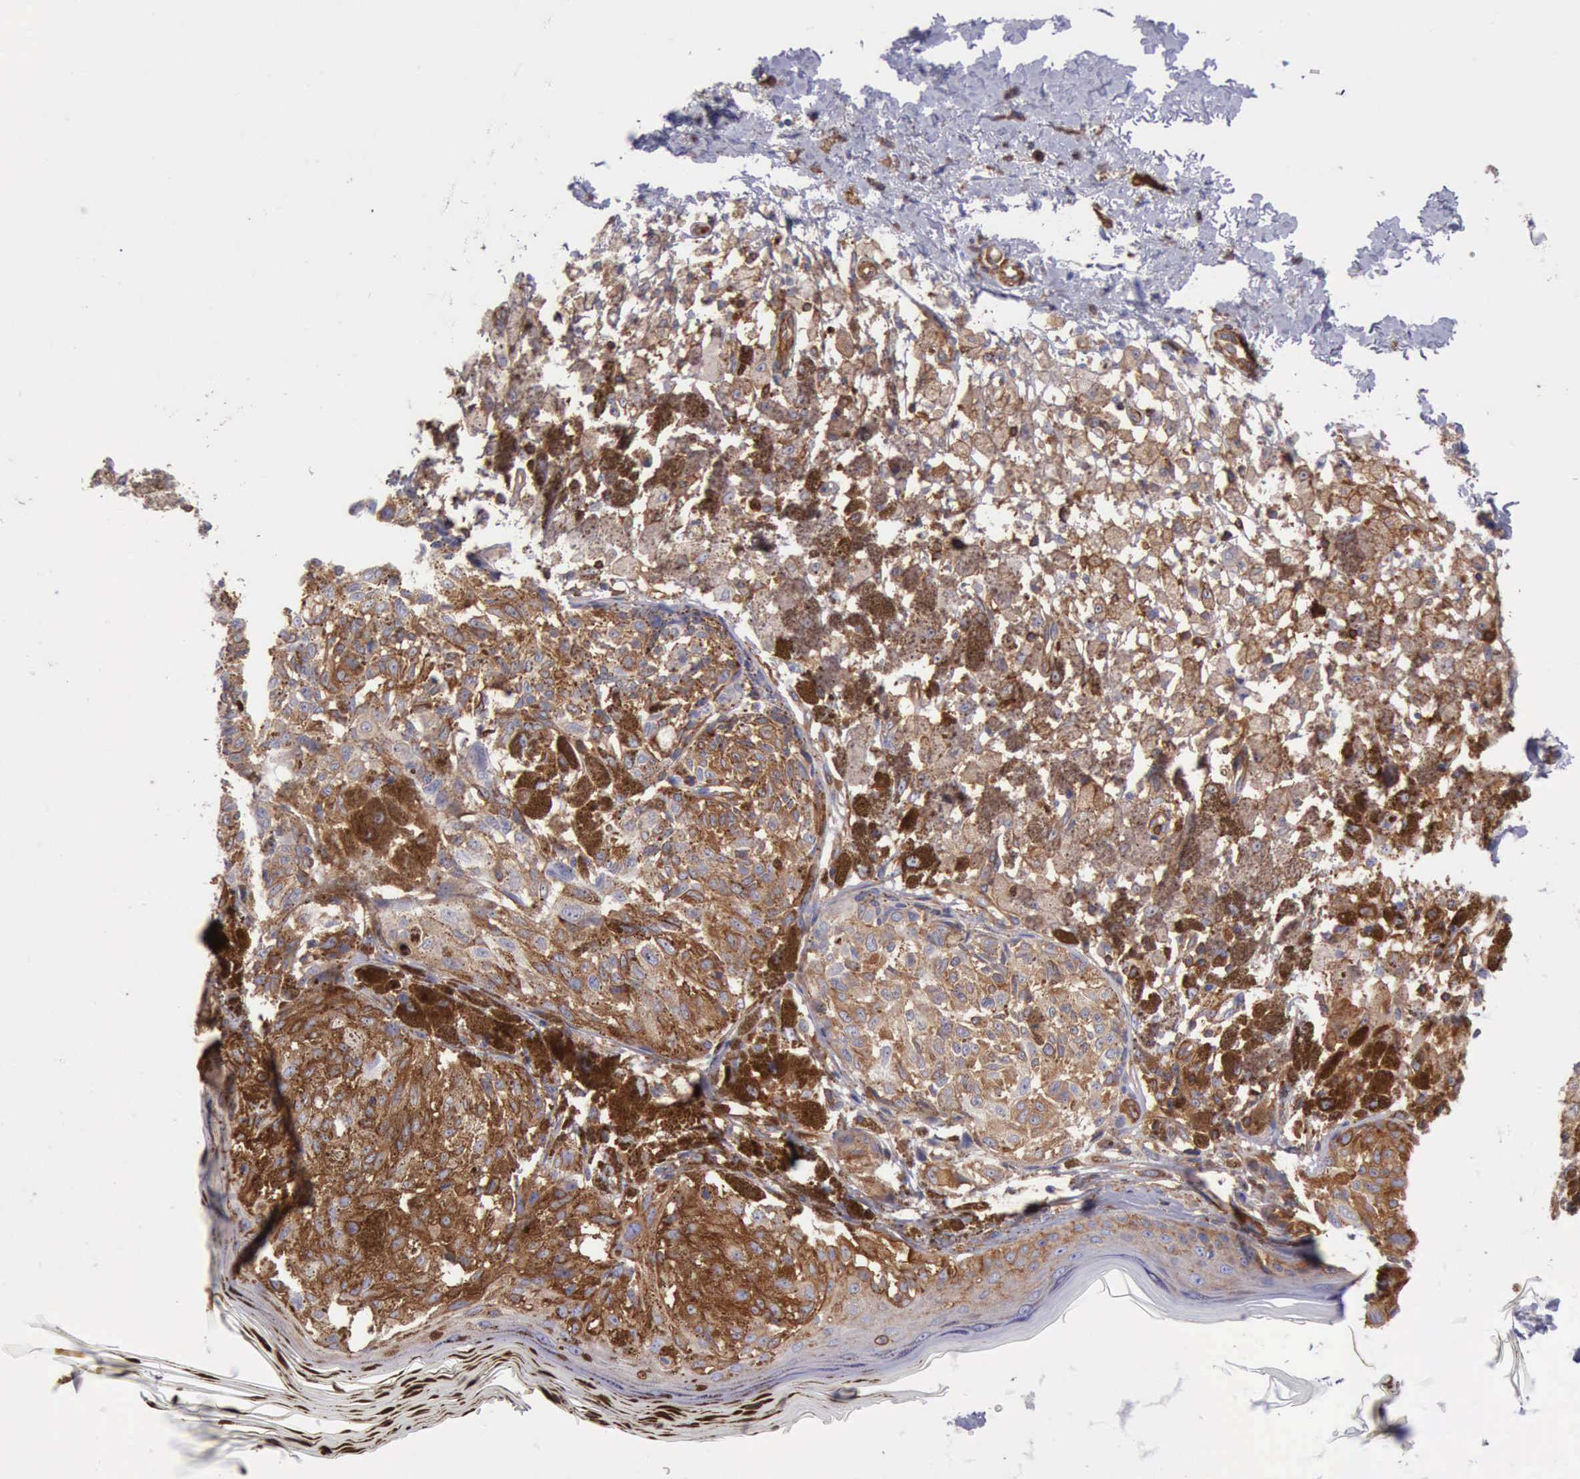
{"staining": {"intensity": "moderate", "quantity": ">75%", "location": "cytoplasmic/membranous"}, "tissue": "melanoma", "cell_type": "Tumor cells", "image_type": "cancer", "snomed": [{"axis": "morphology", "description": "Malignant melanoma, NOS"}, {"axis": "topography", "description": "Skin"}], "caption": "A brown stain highlights moderate cytoplasmic/membranous expression of a protein in human melanoma tumor cells. The protein of interest is stained brown, and the nuclei are stained in blue (DAB IHC with brightfield microscopy, high magnification).", "gene": "FLNA", "patient": {"sex": "male", "age": 88}}